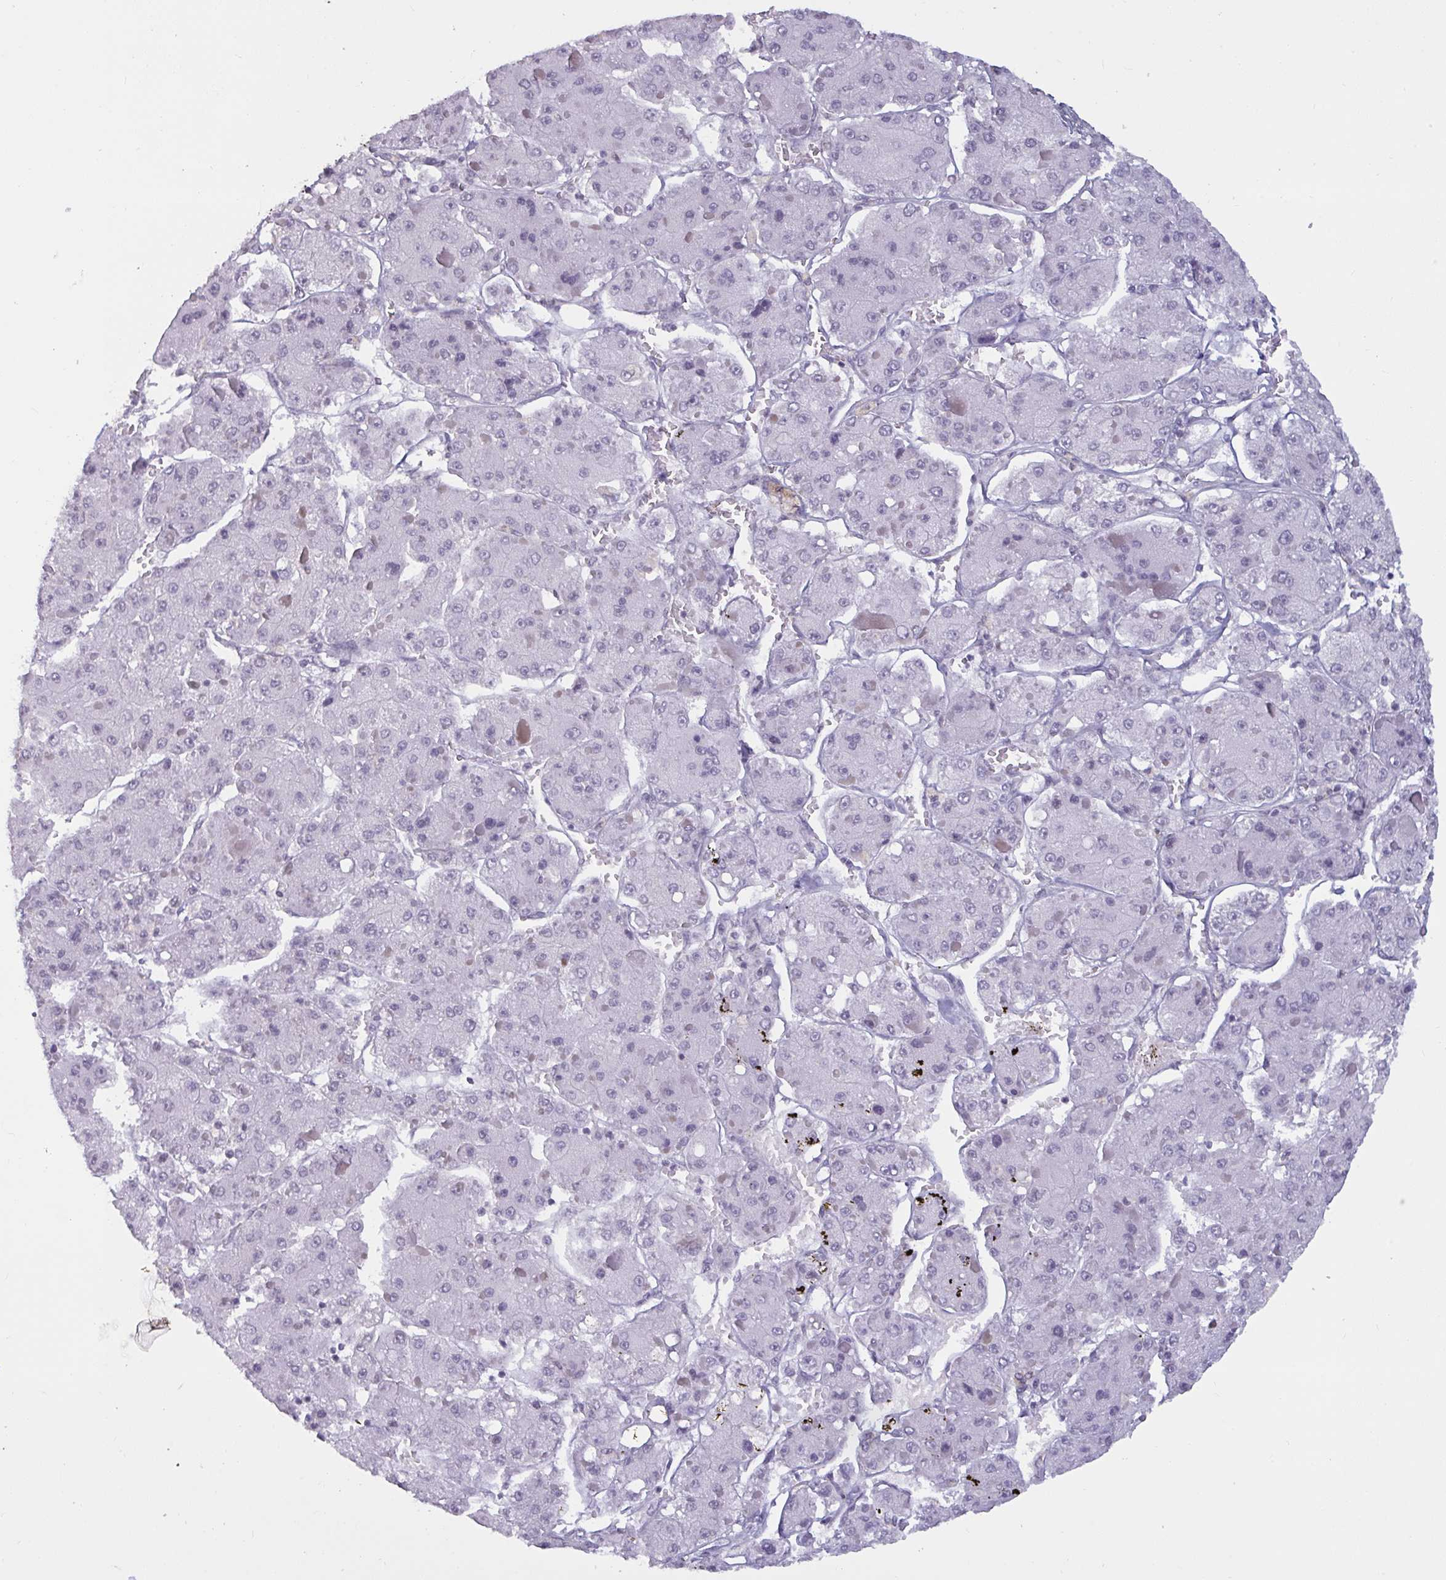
{"staining": {"intensity": "negative", "quantity": "none", "location": "none"}, "tissue": "liver cancer", "cell_type": "Tumor cells", "image_type": "cancer", "snomed": [{"axis": "morphology", "description": "Carcinoma, Hepatocellular, NOS"}, {"axis": "topography", "description": "Liver"}], "caption": "This is a image of immunohistochemistry staining of liver hepatocellular carcinoma, which shows no positivity in tumor cells. (DAB IHC with hematoxylin counter stain).", "gene": "TBC1D4", "patient": {"sex": "female", "age": 73}}